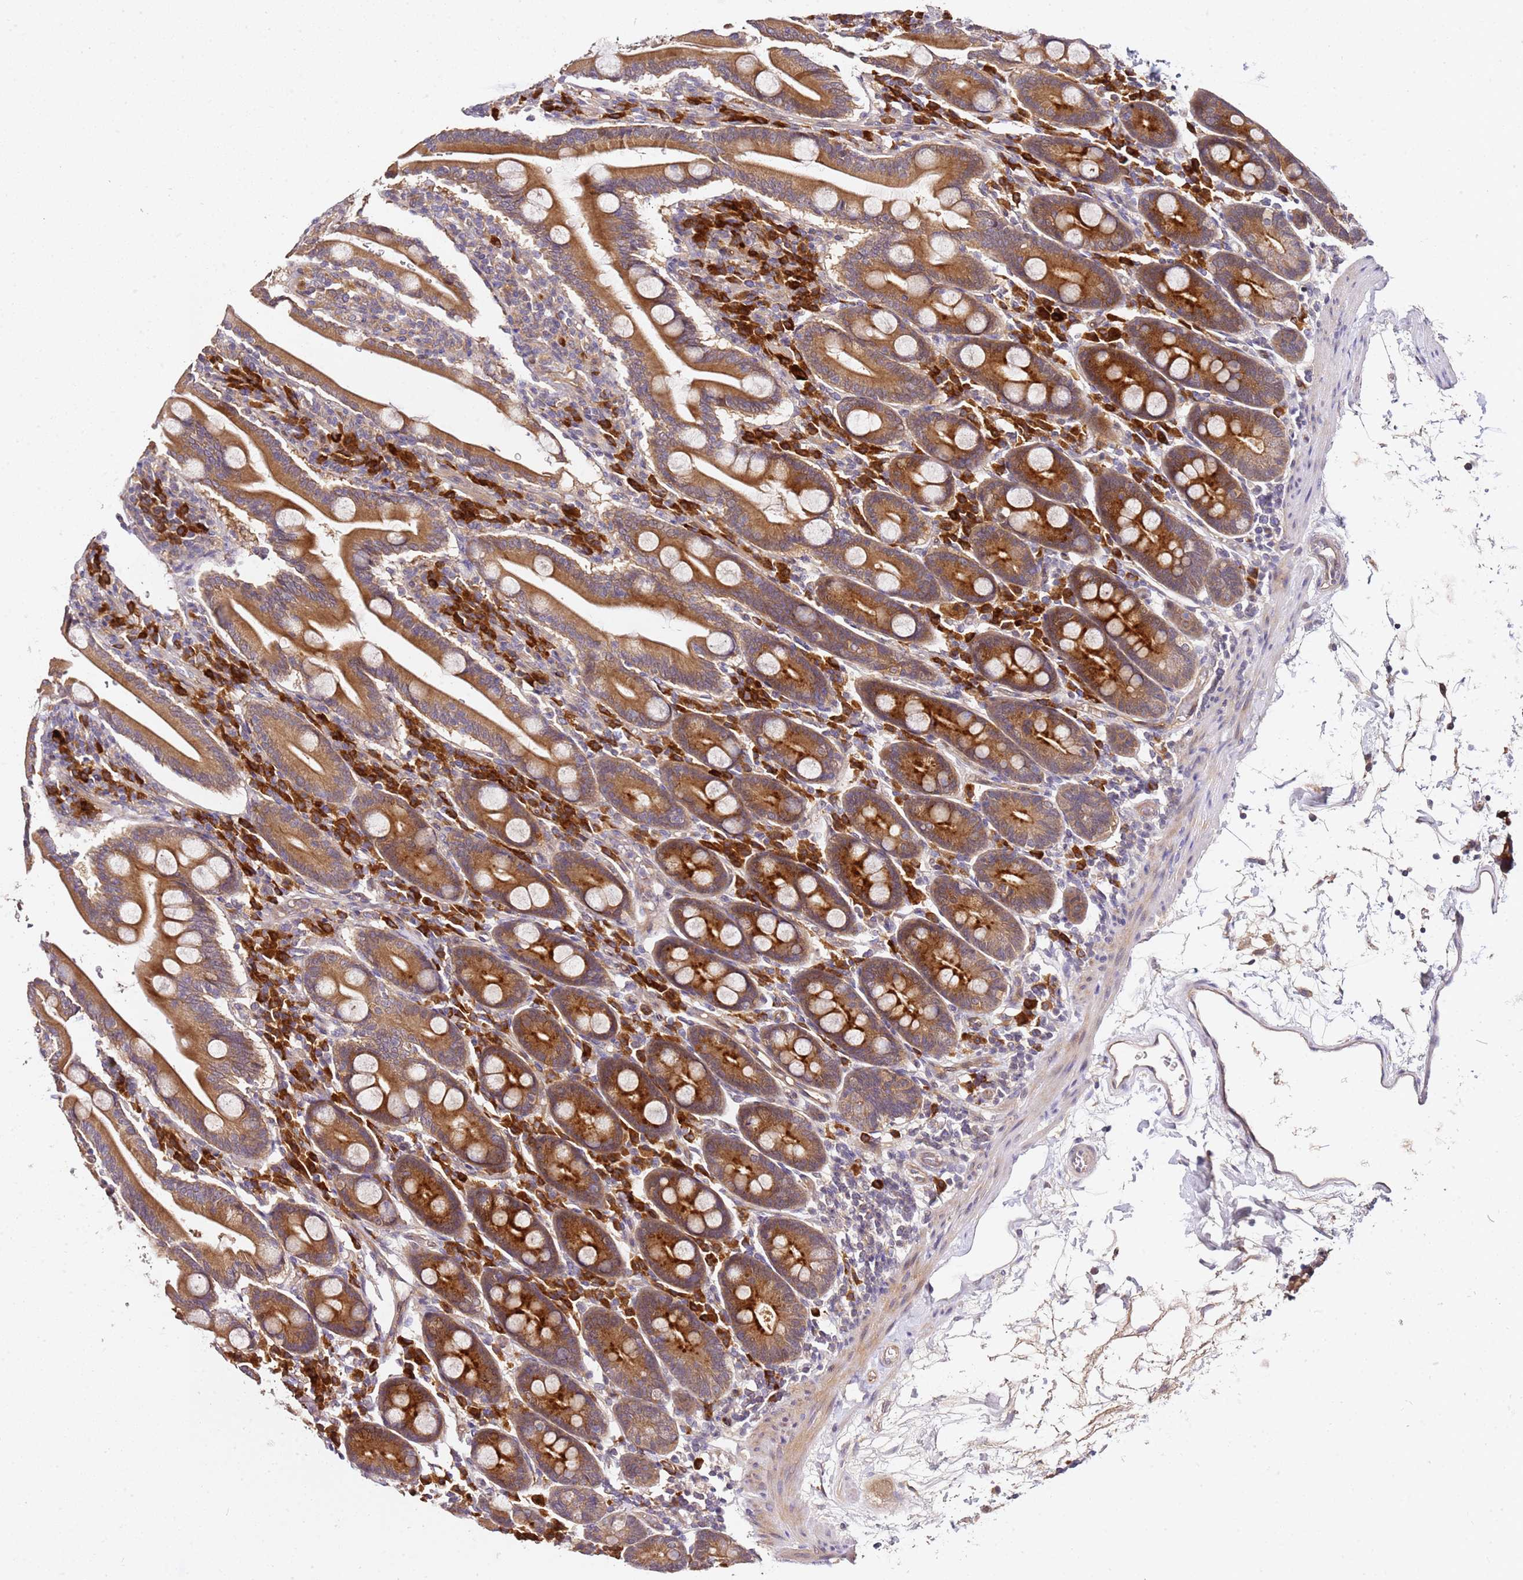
{"staining": {"intensity": "moderate", "quantity": ">75%", "location": "cytoplasmic/membranous"}, "tissue": "duodenum", "cell_type": "Glandular cells", "image_type": "normal", "snomed": [{"axis": "morphology", "description": "Normal tissue, NOS"}, {"axis": "topography", "description": "Duodenum"}], "caption": "Moderate cytoplasmic/membranous protein expression is identified in about >75% of glandular cells in duodenum. (DAB IHC, brown staining for protein, blue staining for nuclei).", "gene": "OSBPL2", "patient": {"sex": "male", "age": 35}}